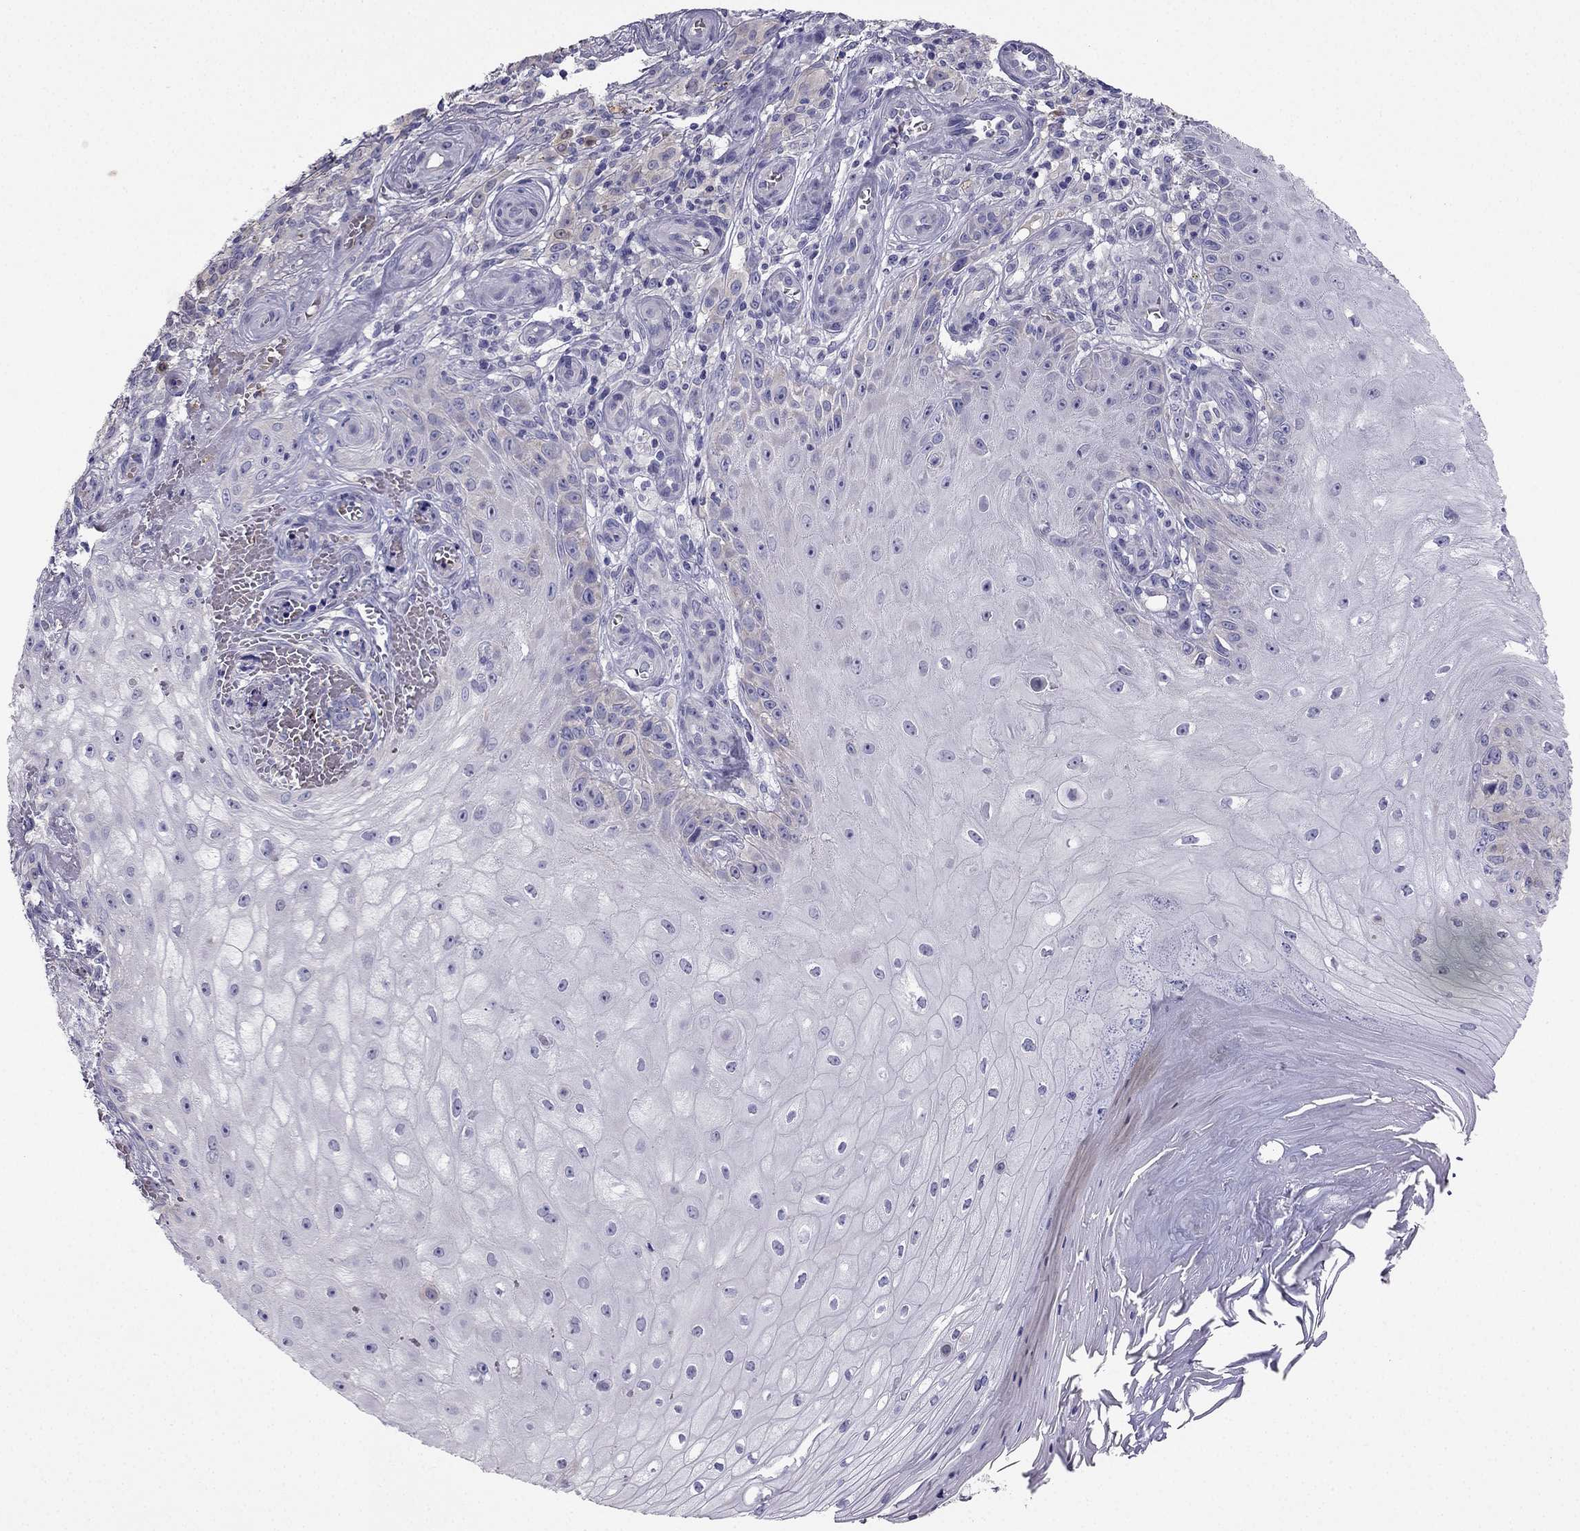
{"staining": {"intensity": "negative", "quantity": "none", "location": "none"}, "tissue": "melanoma", "cell_type": "Tumor cells", "image_type": "cancer", "snomed": [{"axis": "morphology", "description": "Malignant melanoma, NOS"}, {"axis": "topography", "description": "Skin"}], "caption": "DAB immunohistochemical staining of malignant melanoma demonstrates no significant expression in tumor cells.", "gene": "RSPH14", "patient": {"sex": "female", "age": 53}}